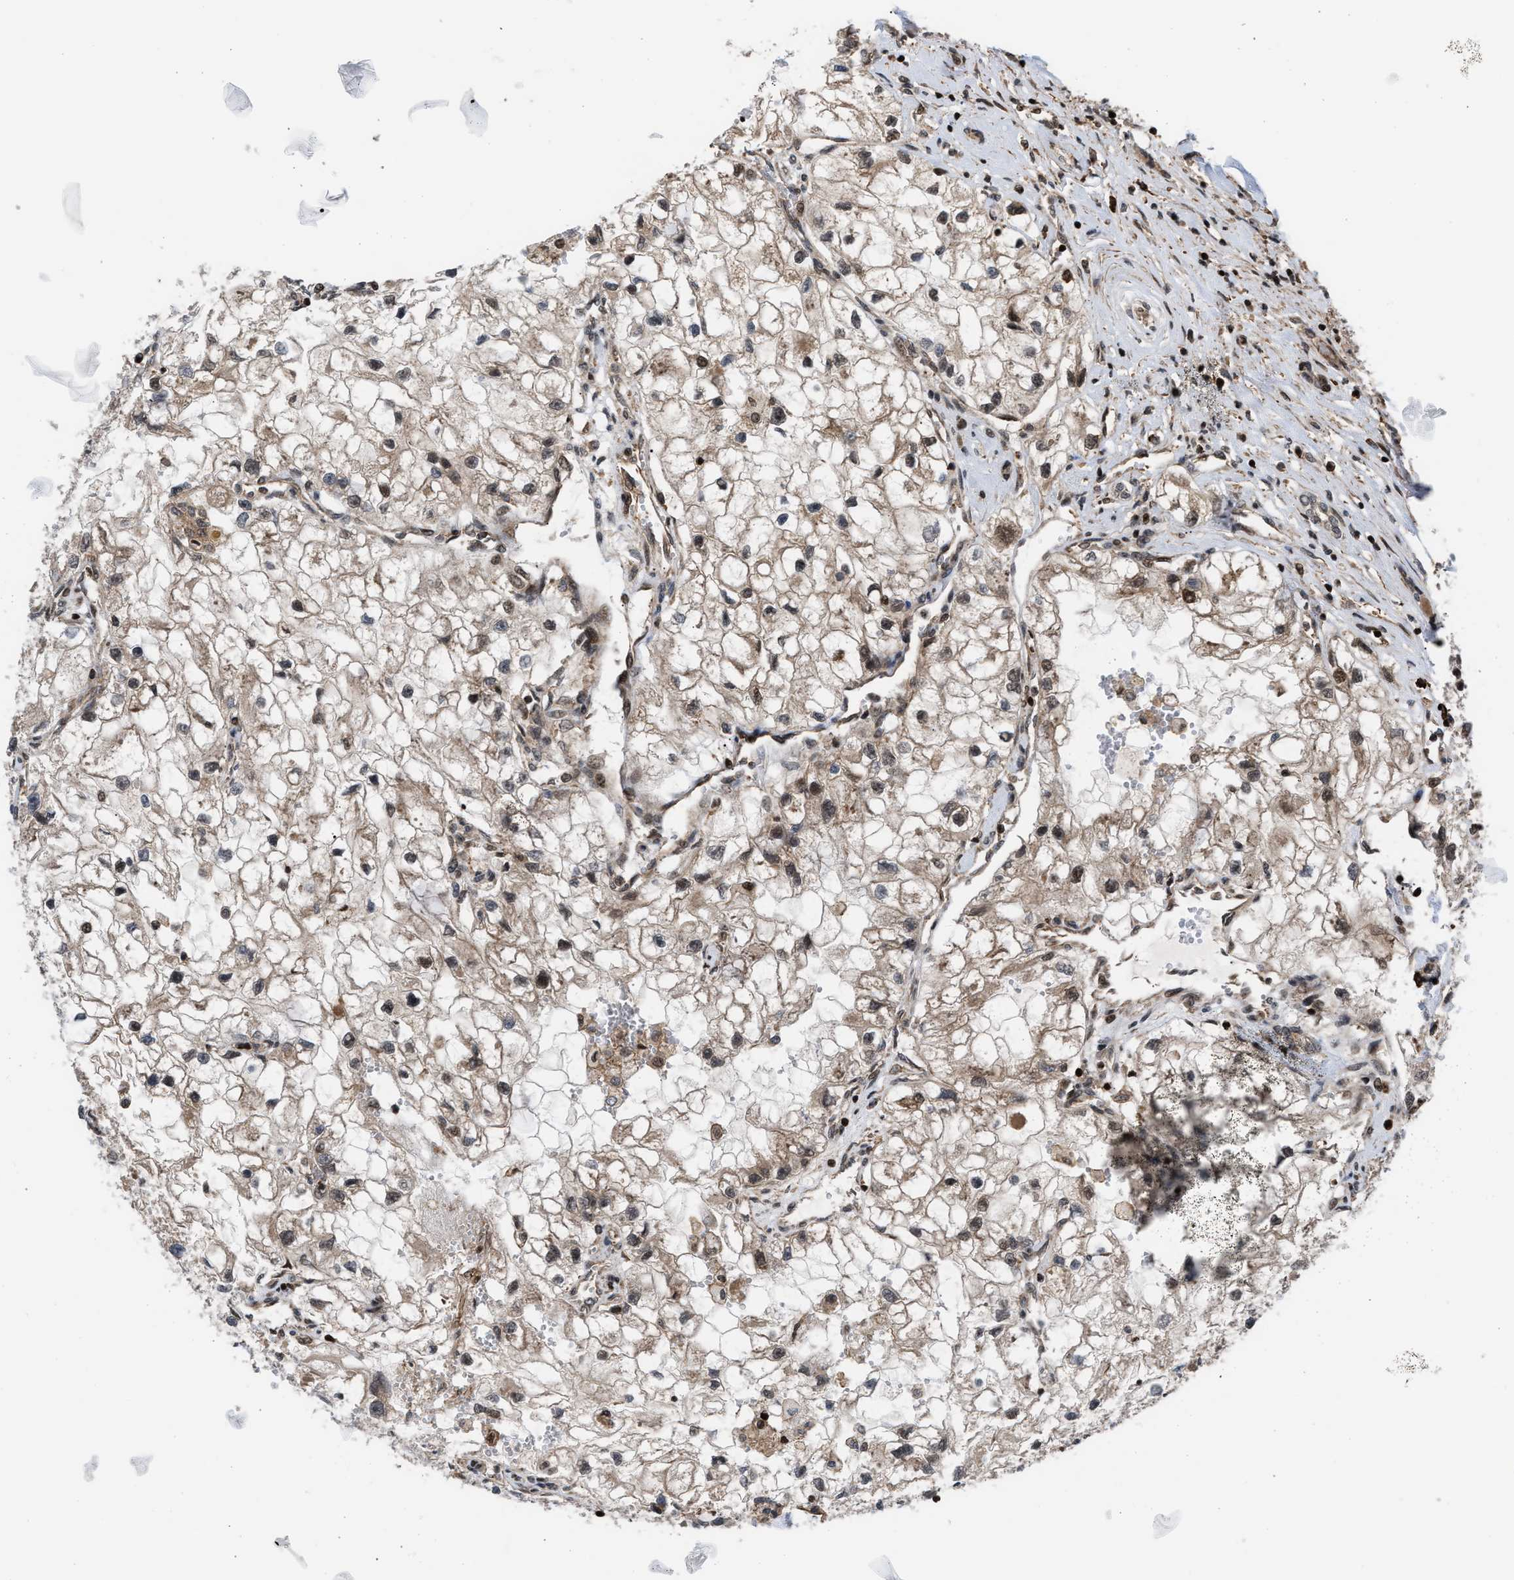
{"staining": {"intensity": "weak", "quantity": ">75%", "location": "cytoplasmic/membranous,nuclear"}, "tissue": "renal cancer", "cell_type": "Tumor cells", "image_type": "cancer", "snomed": [{"axis": "morphology", "description": "Adenocarcinoma, NOS"}, {"axis": "topography", "description": "Kidney"}], "caption": "This photomicrograph shows immunohistochemistry staining of renal adenocarcinoma, with low weak cytoplasmic/membranous and nuclear expression in approximately >75% of tumor cells.", "gene": "STAU2", "patient": {"sex": "female", "age": 70}}